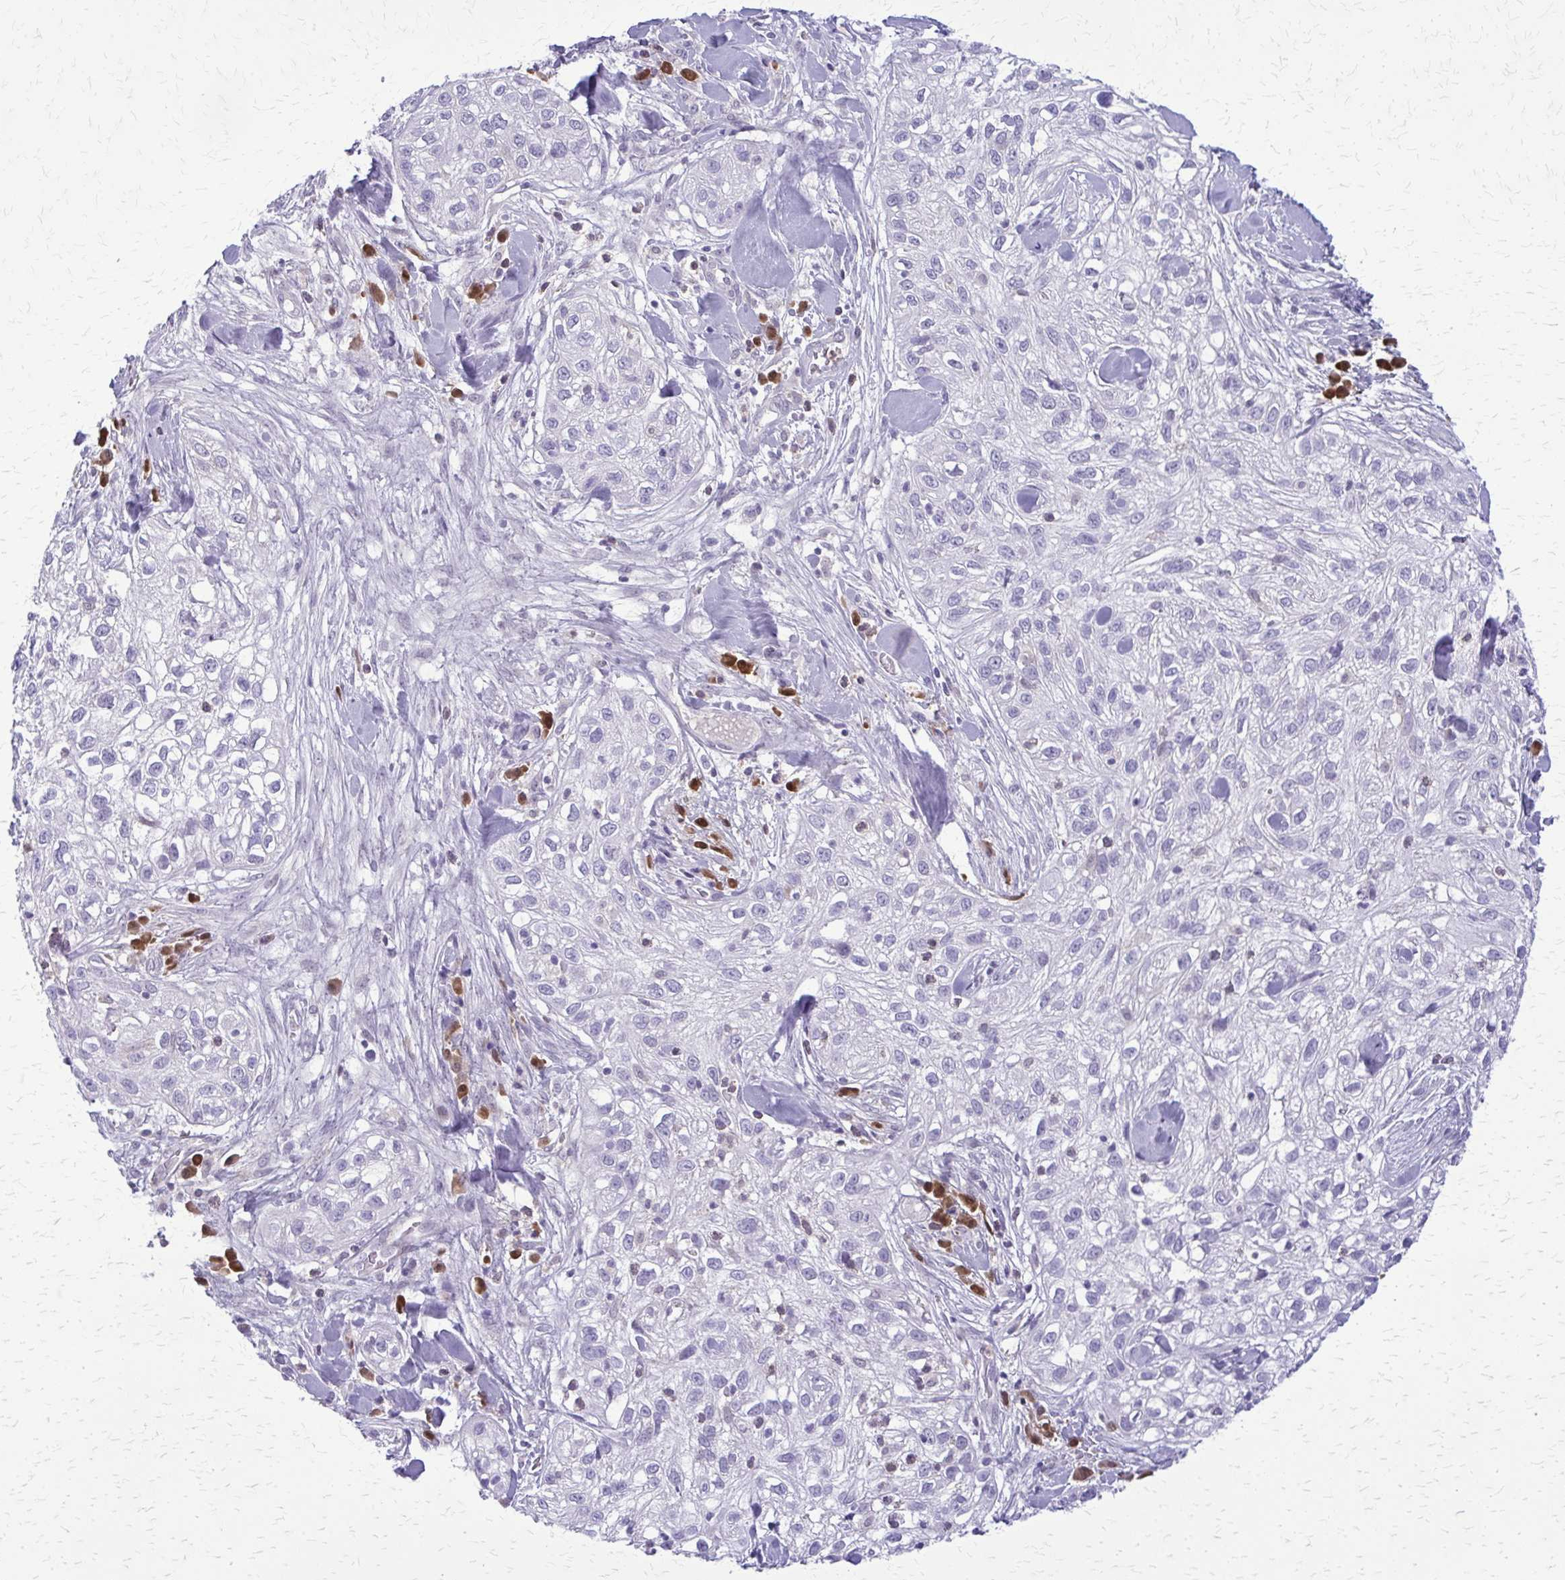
{"staining": {"intensity": "negative", "quantity": "none", "location": "none"}, "tissue": "skin cancer", "cell_type": "Tumor cells", "image_type": "cancer", "snomed": [{"axis": "morphology", "description": "Squamous cell carcinoma, NOS"}, {"axis": "topography", "description": "Skin"}], "caption": "Immunohistochemistry (IHC) of skin squamous cell carcinoma shows no staining in tumor cells.", "gene": "GLRX", "patient": {"sex": "male", "age": 82}}